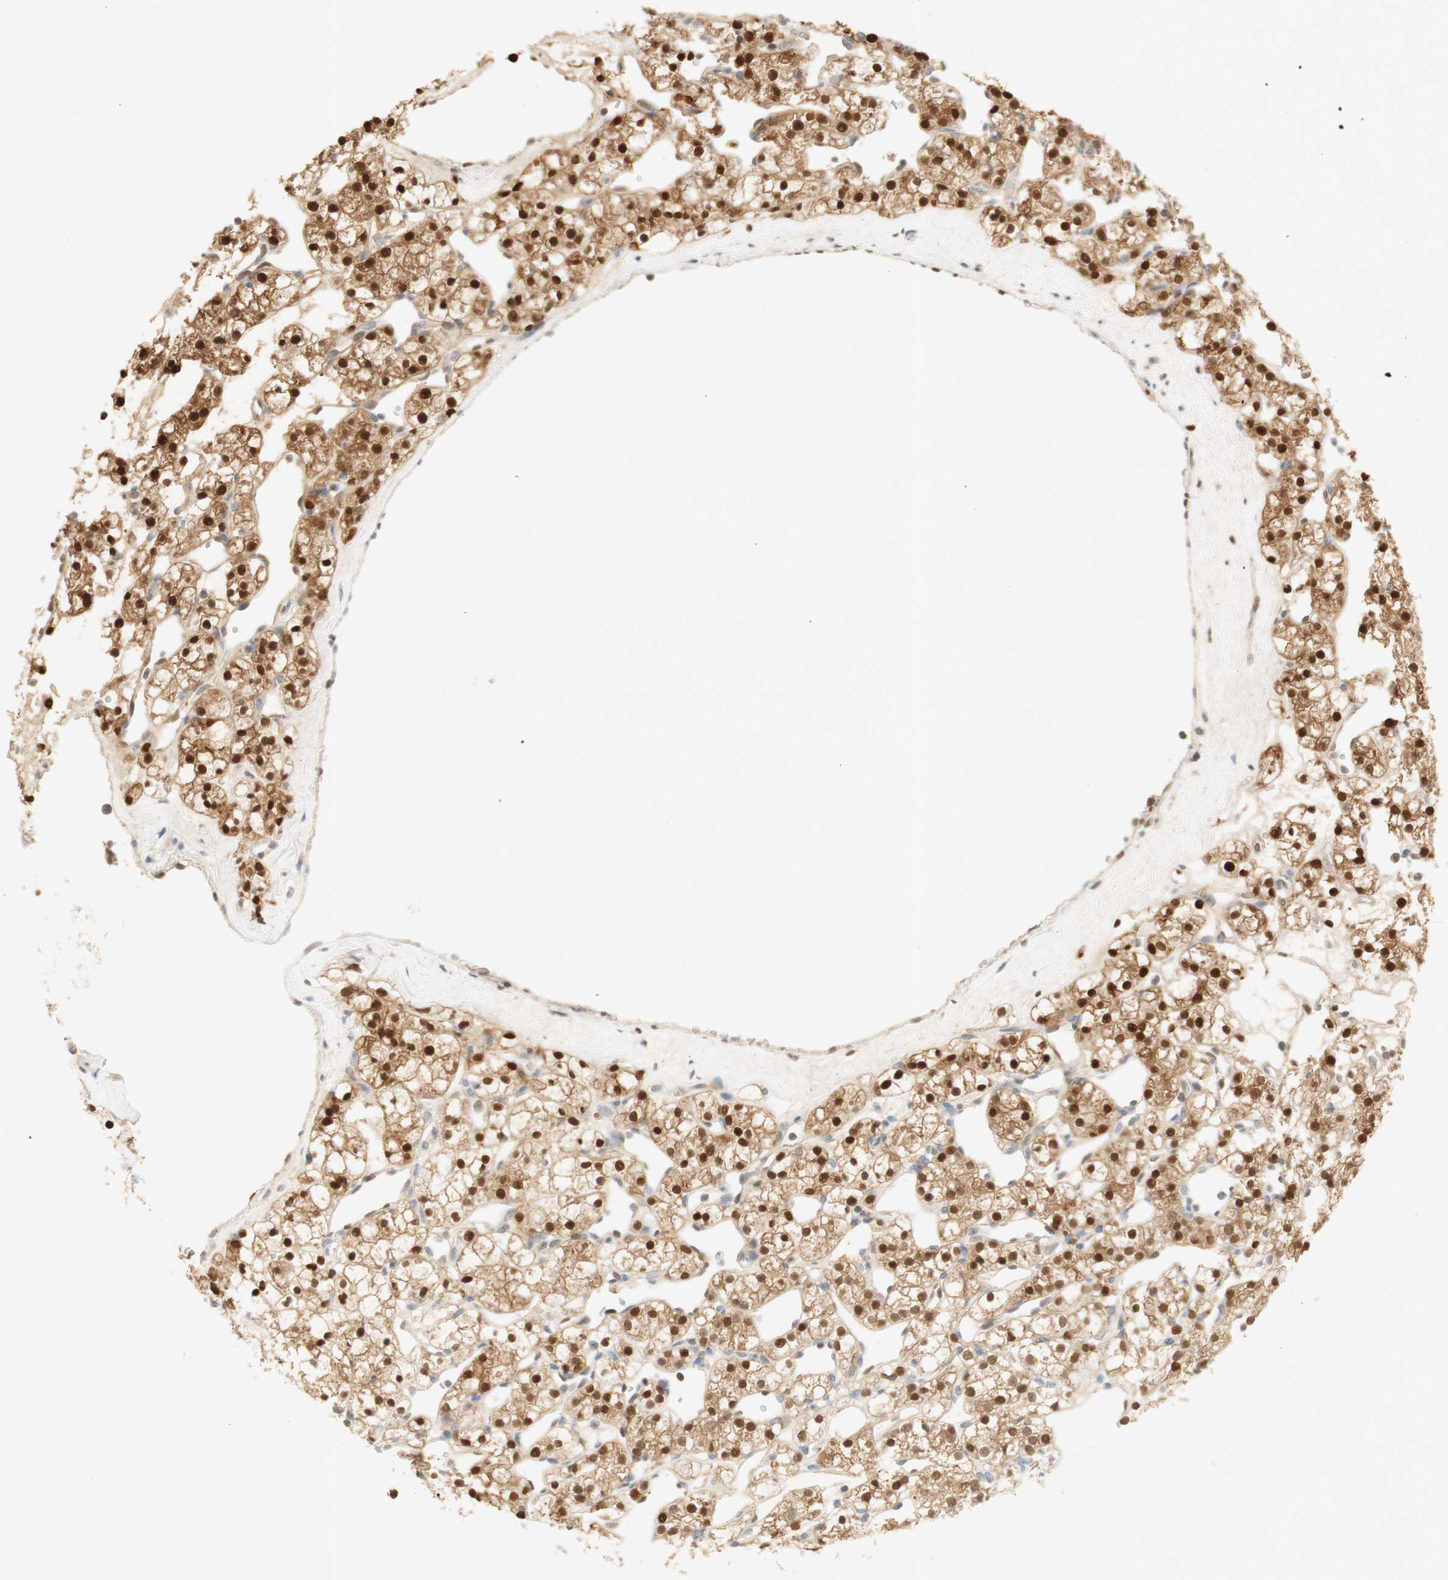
{"staining": {"intensity": "moderate", "quantity": ">75%", "location": "cytoplasmic/membranous,nuclear"}, "tissue": "renal cancer", "cell_type": "Tumor cells", "image_type": "cancer", "snomed": [{"axis": "morphology", "description": "Adenocarcinoma, NOS"}, {"axis": "topography", "description": "Kidney"}], "caption": "A high-resolution micrograph shows IHC staining of adenocarcinoma (renal), which shows moderate cytoplasmic/membranous and nuclear staining in approximately >75% of tumor cells.", "gene": "NAP1L4", "patient": {"sex": "female", "age": 60}}